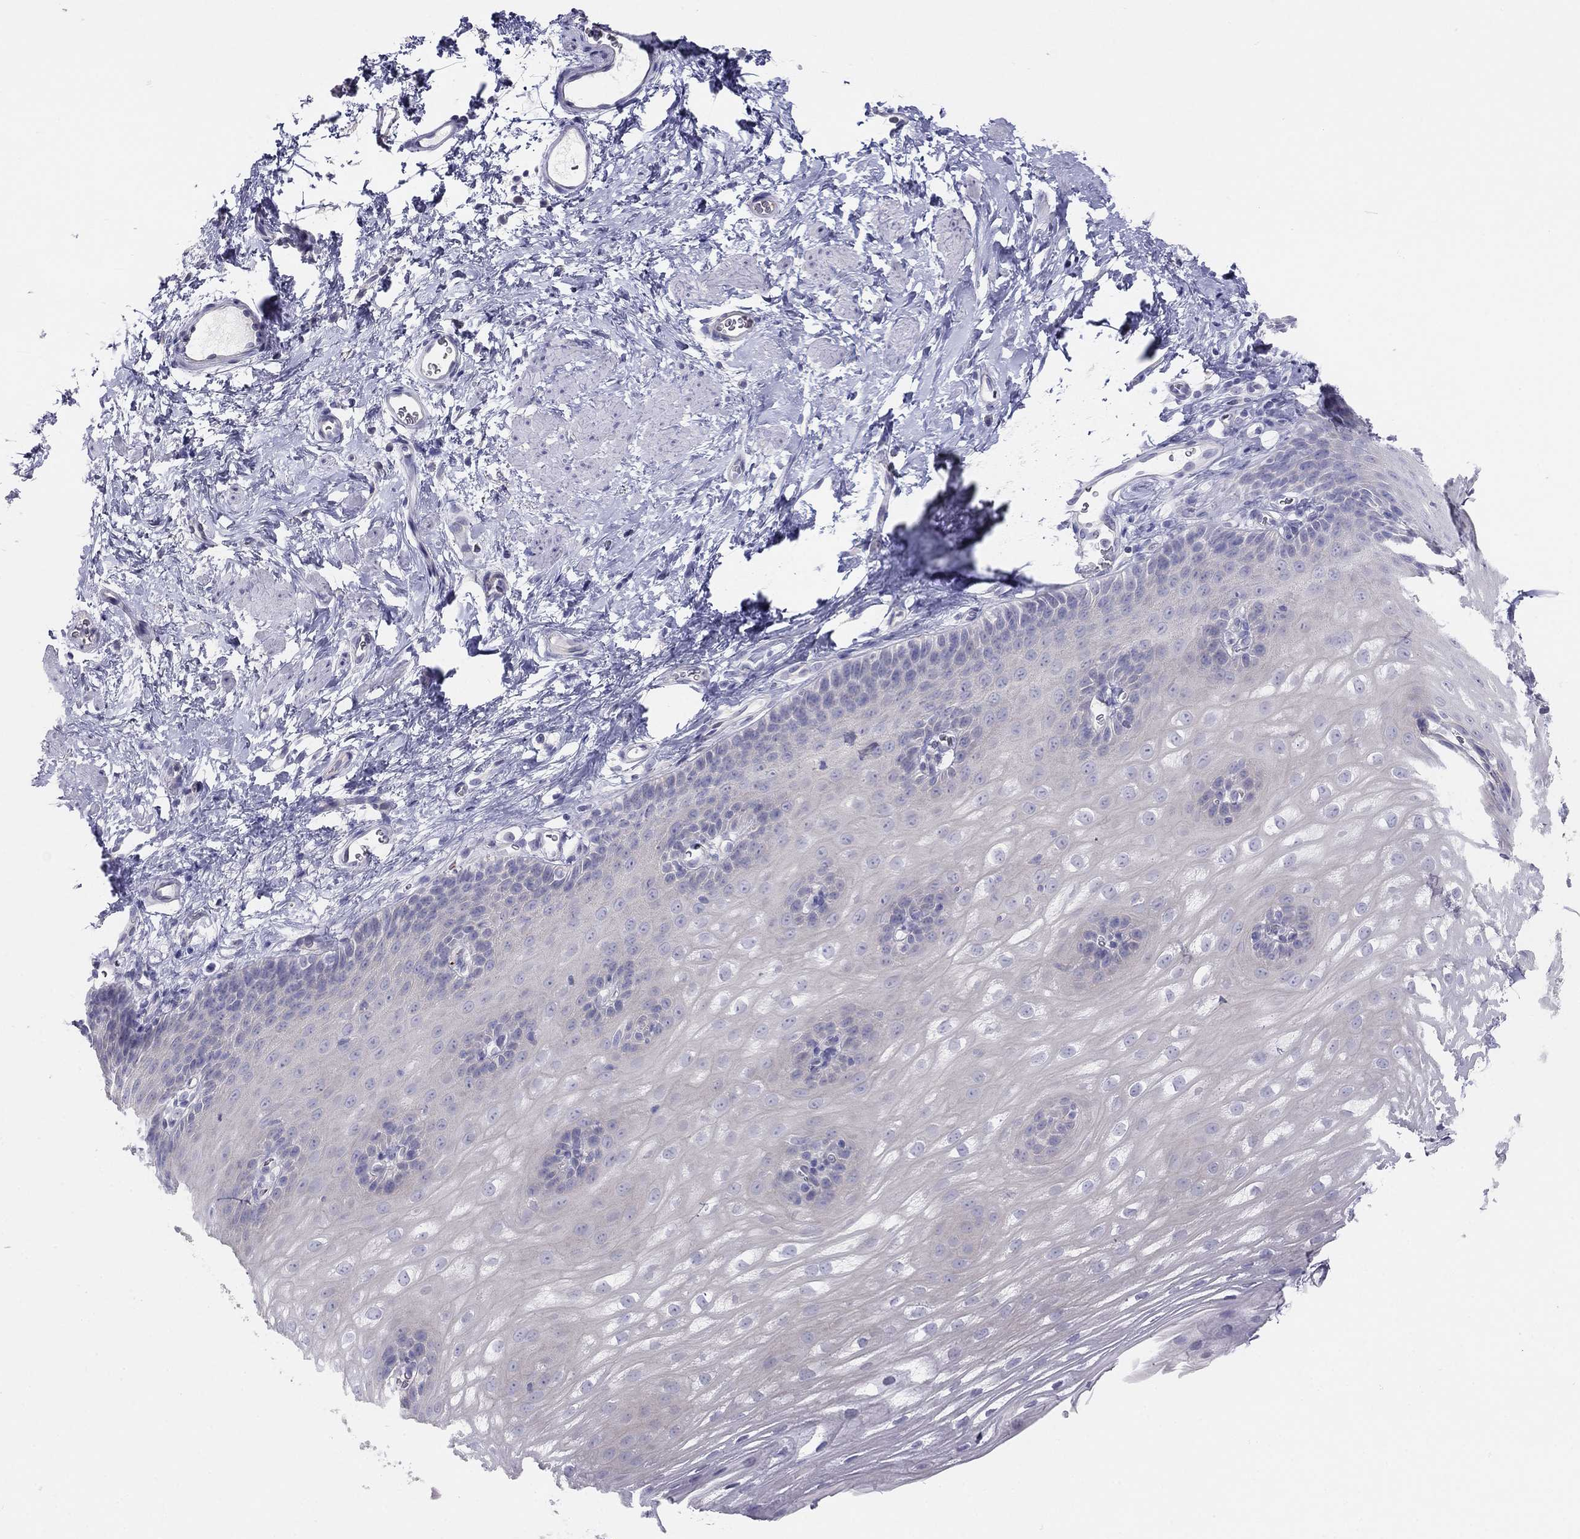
{"staining": {"intensity": "negative", "quantity": "none", "location": "none"}, "tissue": "esophagus", "cell_type": "Squamous epithelial cells", "image_type": "normal", "snomed": [{"axis": "morphology", "description": "Normal tissue, NOS"}, {"axis": "topography", "description": "Esophagus"}], "caption": "Squamous epithelial cells show no significant positivity in unremarkable esophagus. (DAB (3,3'-diaminobenzidine) immunohistochemistry, high magnification).", "gene": "MGAT4C", "patient": {"sex": "male", "age": 64}}